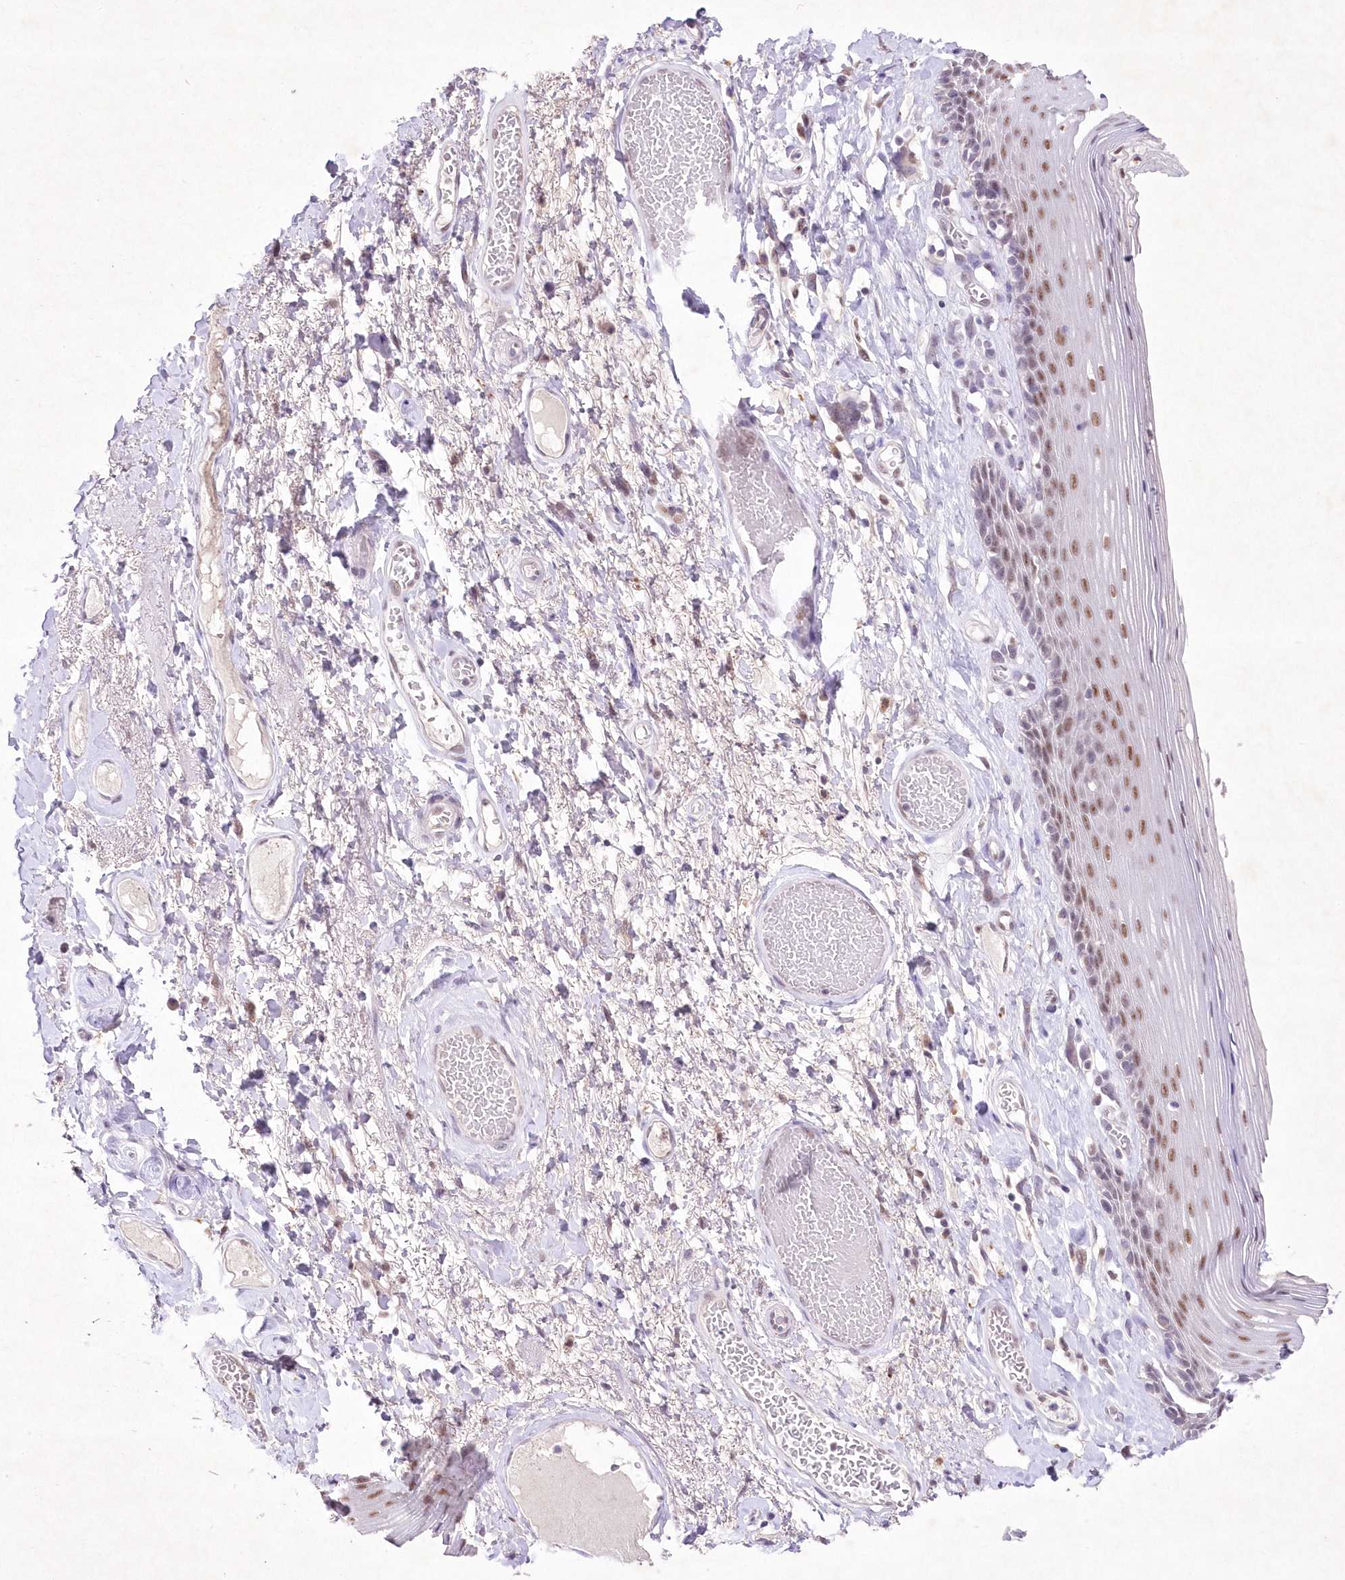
{"staining": {"intensity": "moderate", "quantity": ">75%", "location": "cytoplasmic/membranous,nuclear"}, "tissue": "skin", "cell_type": "Epidermal cells", "image_type": "normal", "snomed": [{"axis": "morphology", "description": "Normal tissue, NOS"}, {"axis": "topography", "description": "Anal"}], "caption": "Epidermal cells demonstrate moderate cytoplasmic/membranous,nuclear positivity in about >75% of cells in unremarkable skin.", "gene": "ENSG00000275740", "patient": {"sex": "male", "age": 69}}